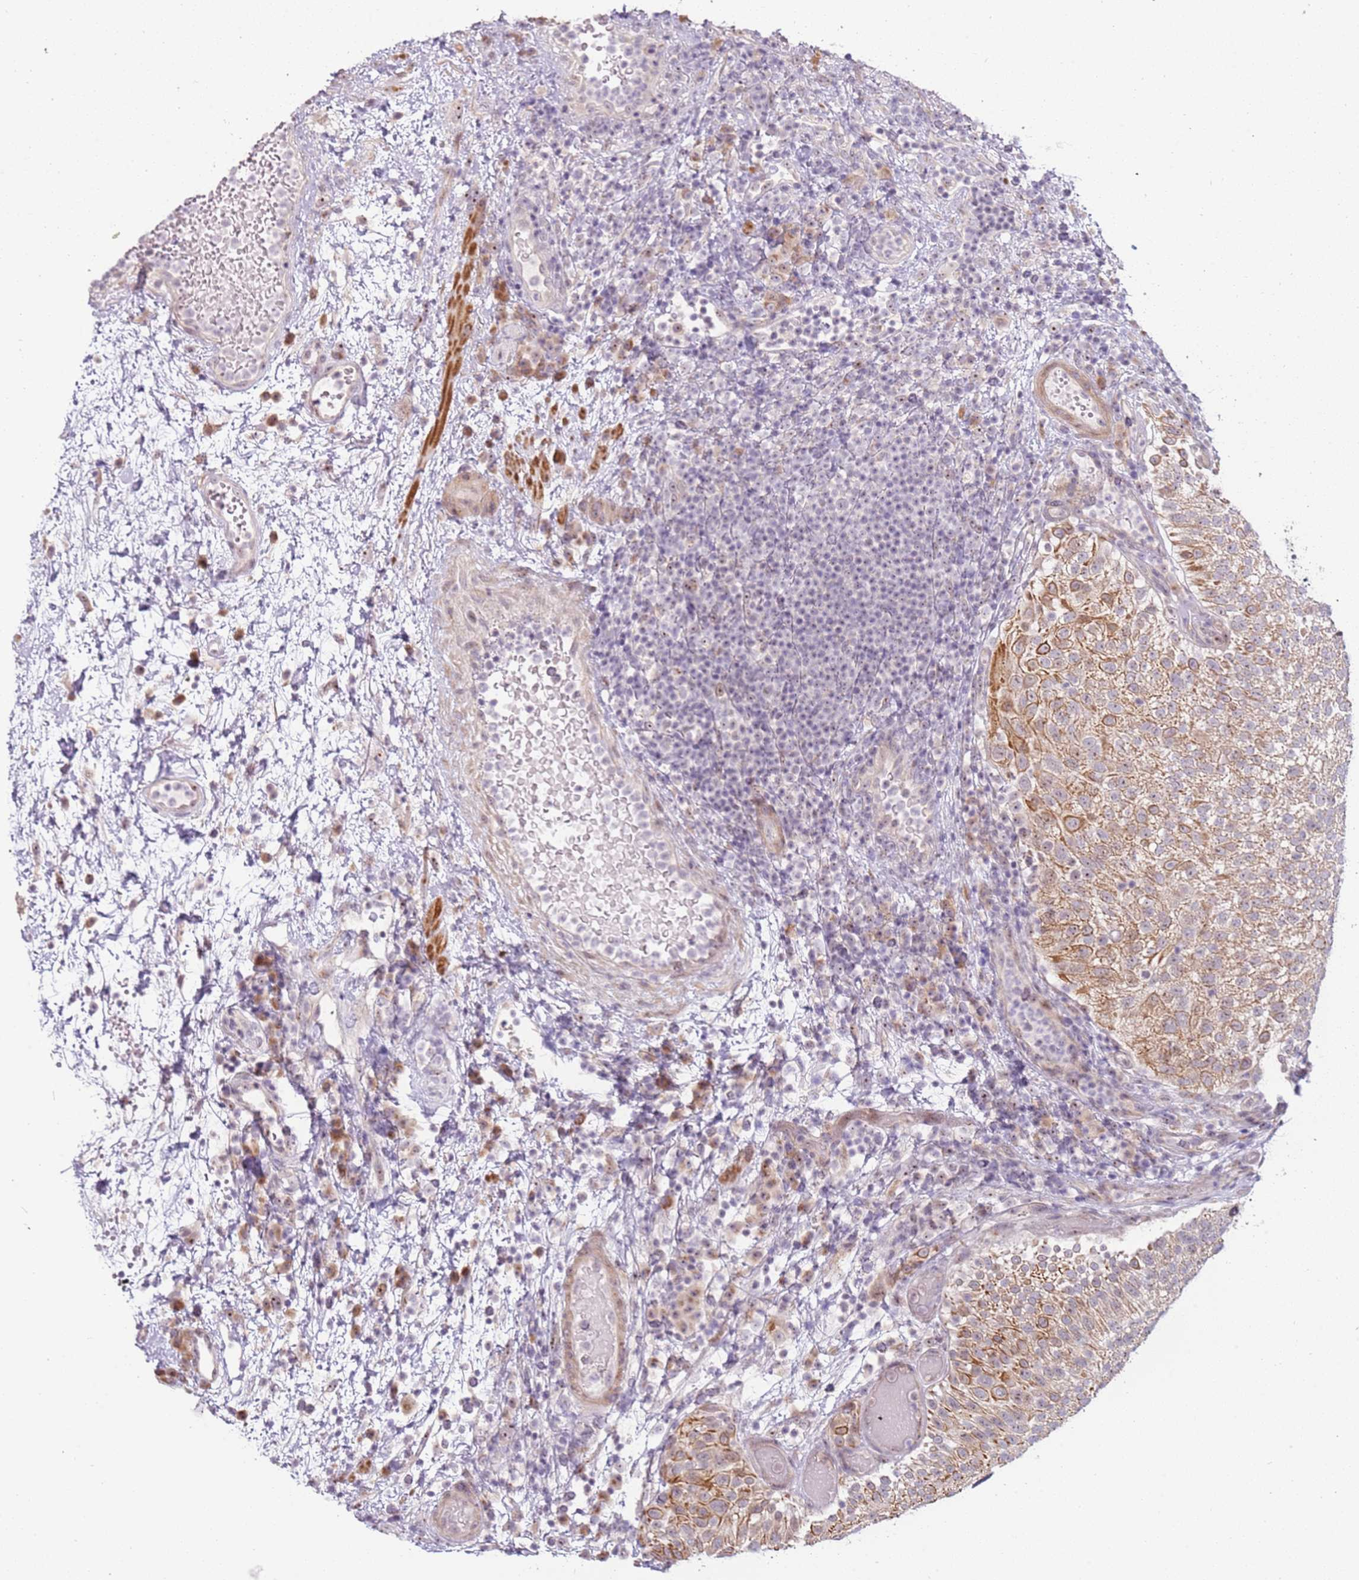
{"staining": {"intensity": "moderate", "quantity": "25%-75%", "location": "cytoplasmic/membranous"}, "tissue": "urothelial cancer", "cell_type": "Tumor cells", "image_type": "cancer", "snomed": [{"axis": "morphology", "description": "Urothelial carcinoma, Low grade"}, {"axis": "topography", "description": "Urinary bladder"}], "caption": "Immunohistochemistry photomicrograph of human urothelial cancer stained for a protein (brown), which reveals medium levels of moderate cytoplasmic/membranous expression in about 25%-75% of tumor cells.", "gene": "UCMA", "patient": {"sex": "male", "age": 78}}